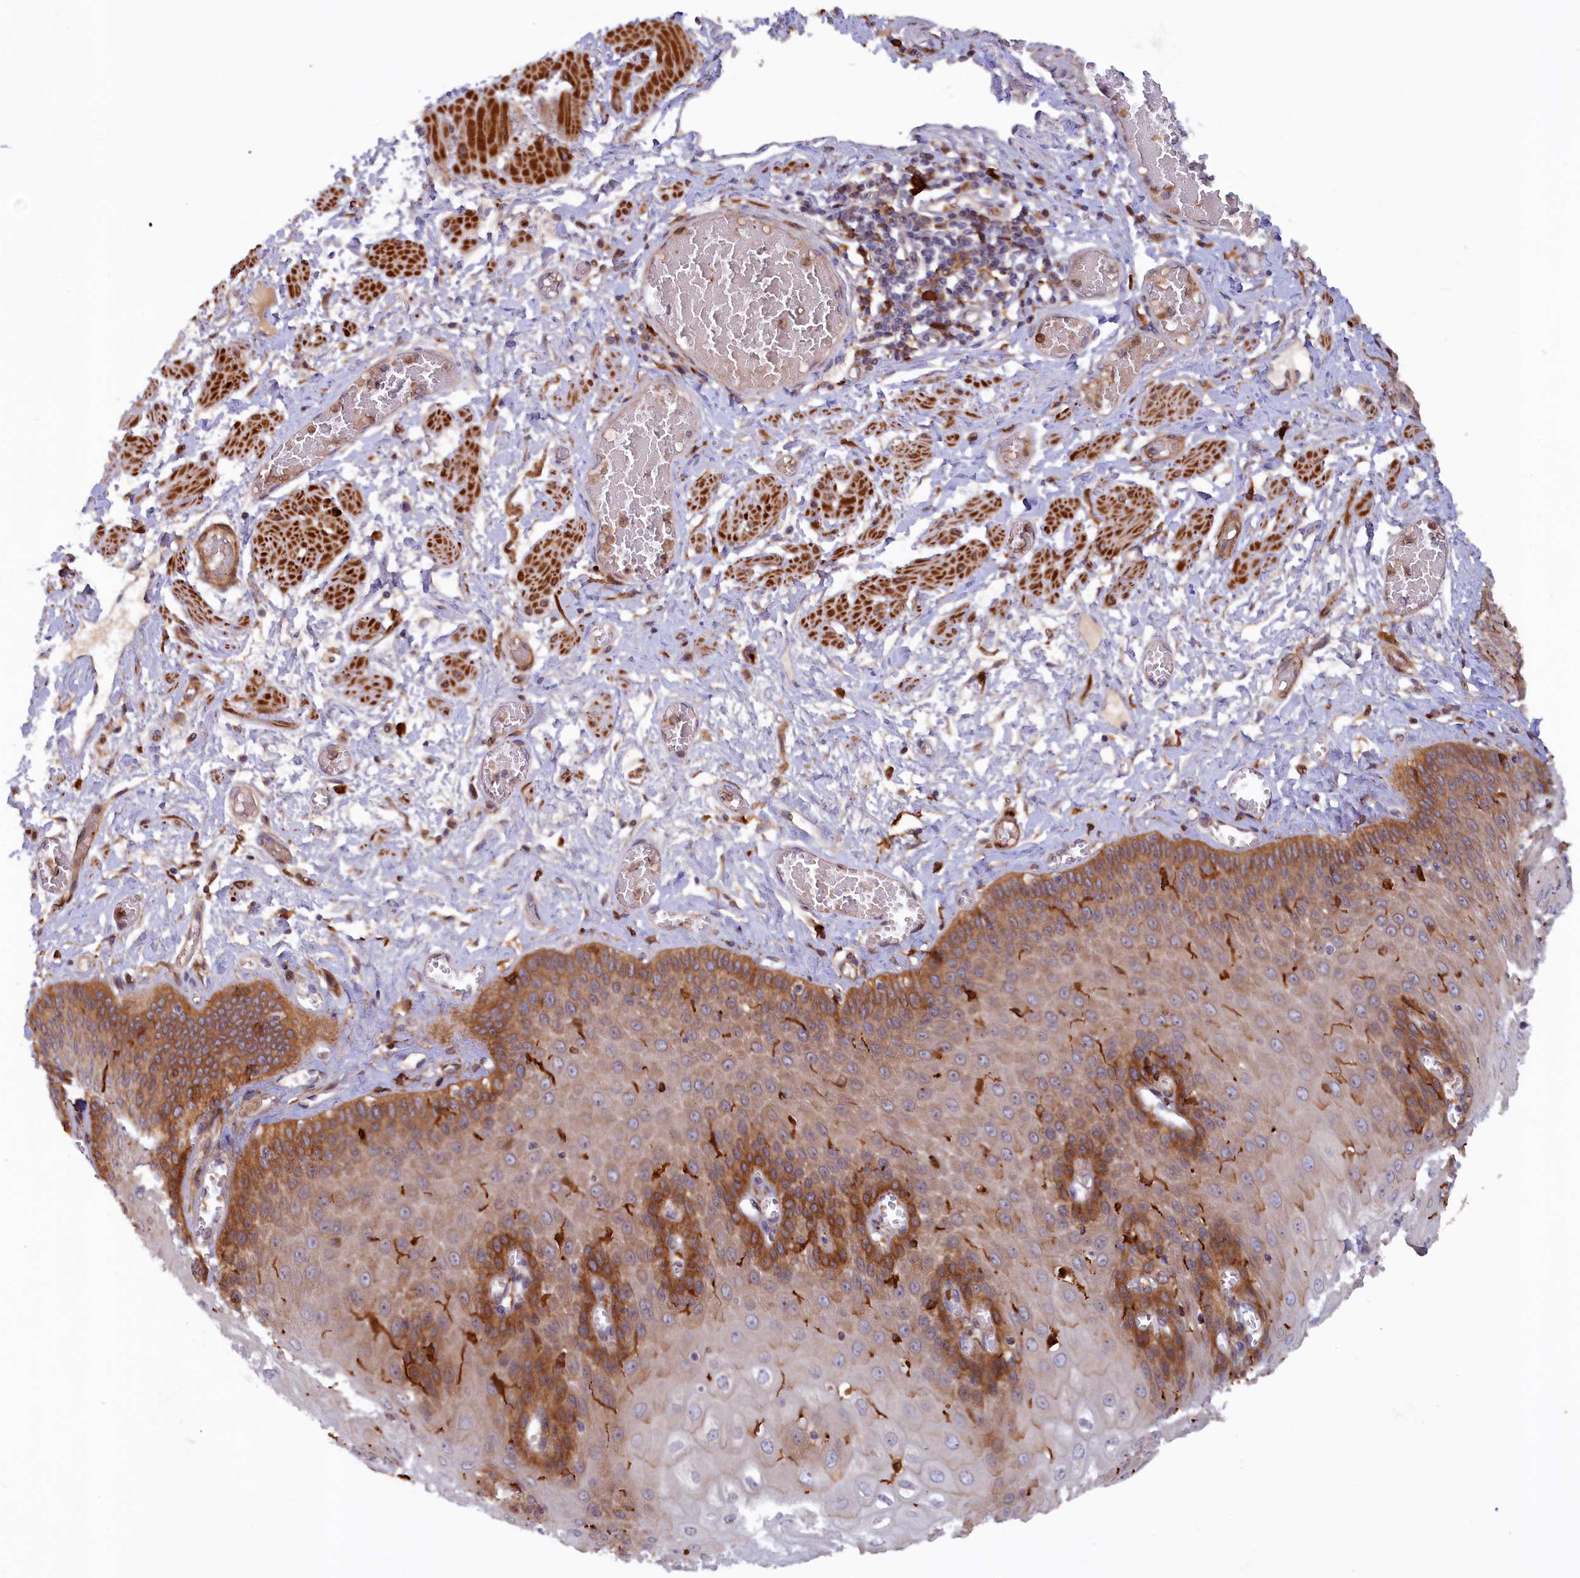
{"staining": {"intensity": "moderate", "quantity": "25%-75%", "location": "cytoplasmic/membranous"}, "tissue": "esophagus", "cell_type": "Squamous epithelial cells", "image_type": "normal", "snomed": [{"axis": "morphology", "description": "Normal tissue, NOS"}, {"axis": "topography", "description": "Esophagus"}], "caption": "Esophagus stained with immunohistochemistry shows moderate cytoplasmic/membranous positivity in approximately 25%-75% of squamous epithelial cells. The staining was performed using DAB, with brown indicating positive protein expression. Nuclei are stained blue with hematoxylin.", "gene": "FERMT1", "patient": {"sex": "male", "age": 60}}